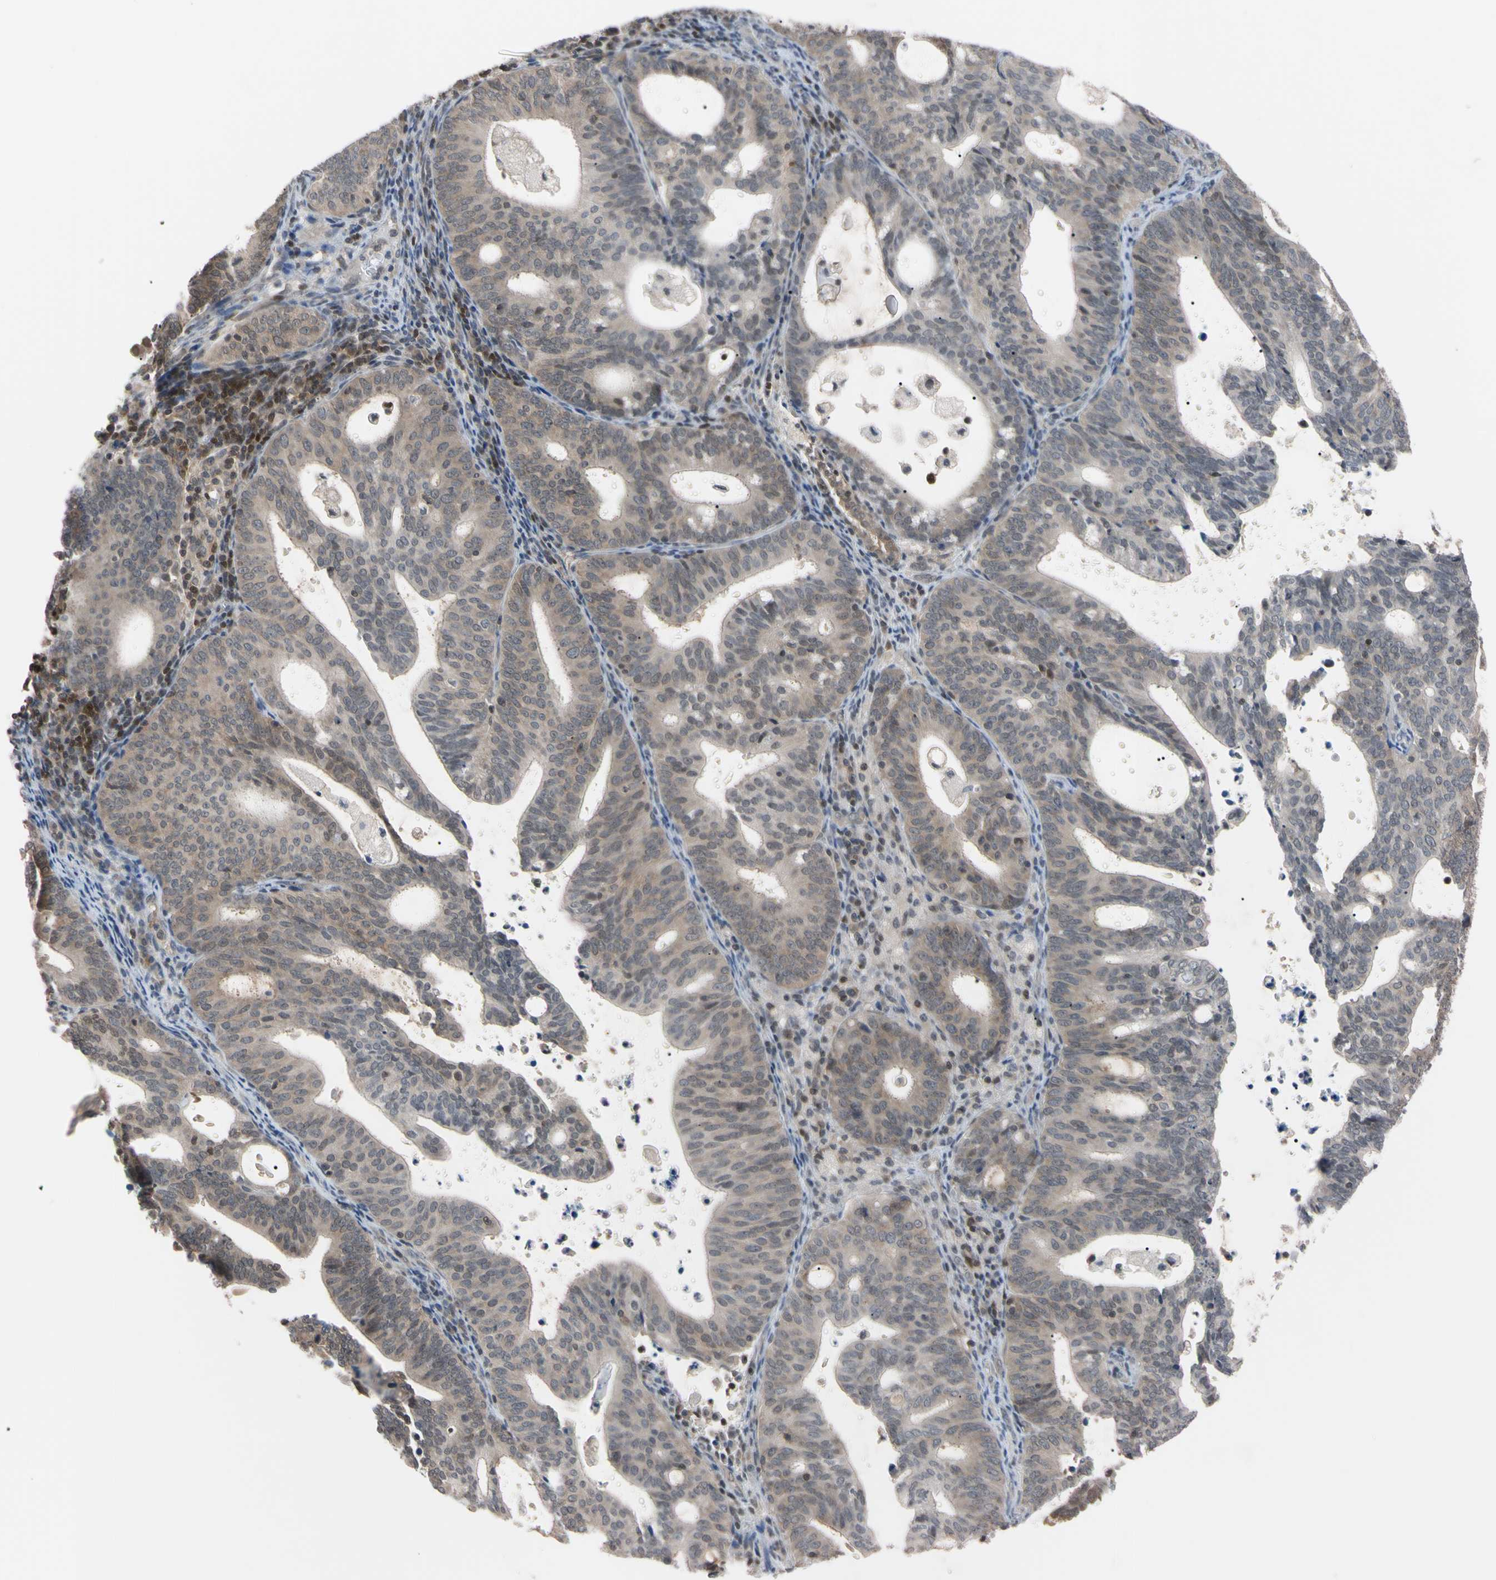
{"staining": {"intensity": "weak", "quantity": ">75%", "location": "cytoplasmic/membranous,nuclear"}, "tissue": "endometrial cancer", "cell_type": "Tumor cells", "image_type": "cancer", "snomed": [{"axis": "morphology", "description": "Adenocarcinoma, NOS"}, {"axis": "topography", "description": "Uterus"}], "caption": "Tumor cells reveal low levels of weak cytoplasmic/membranous and nuclear expression in approximately >75% of cells in human endometrial adenocarcinoma.", "gene": "UBE2I", "patient": {"sex": "female", "age": 83}}